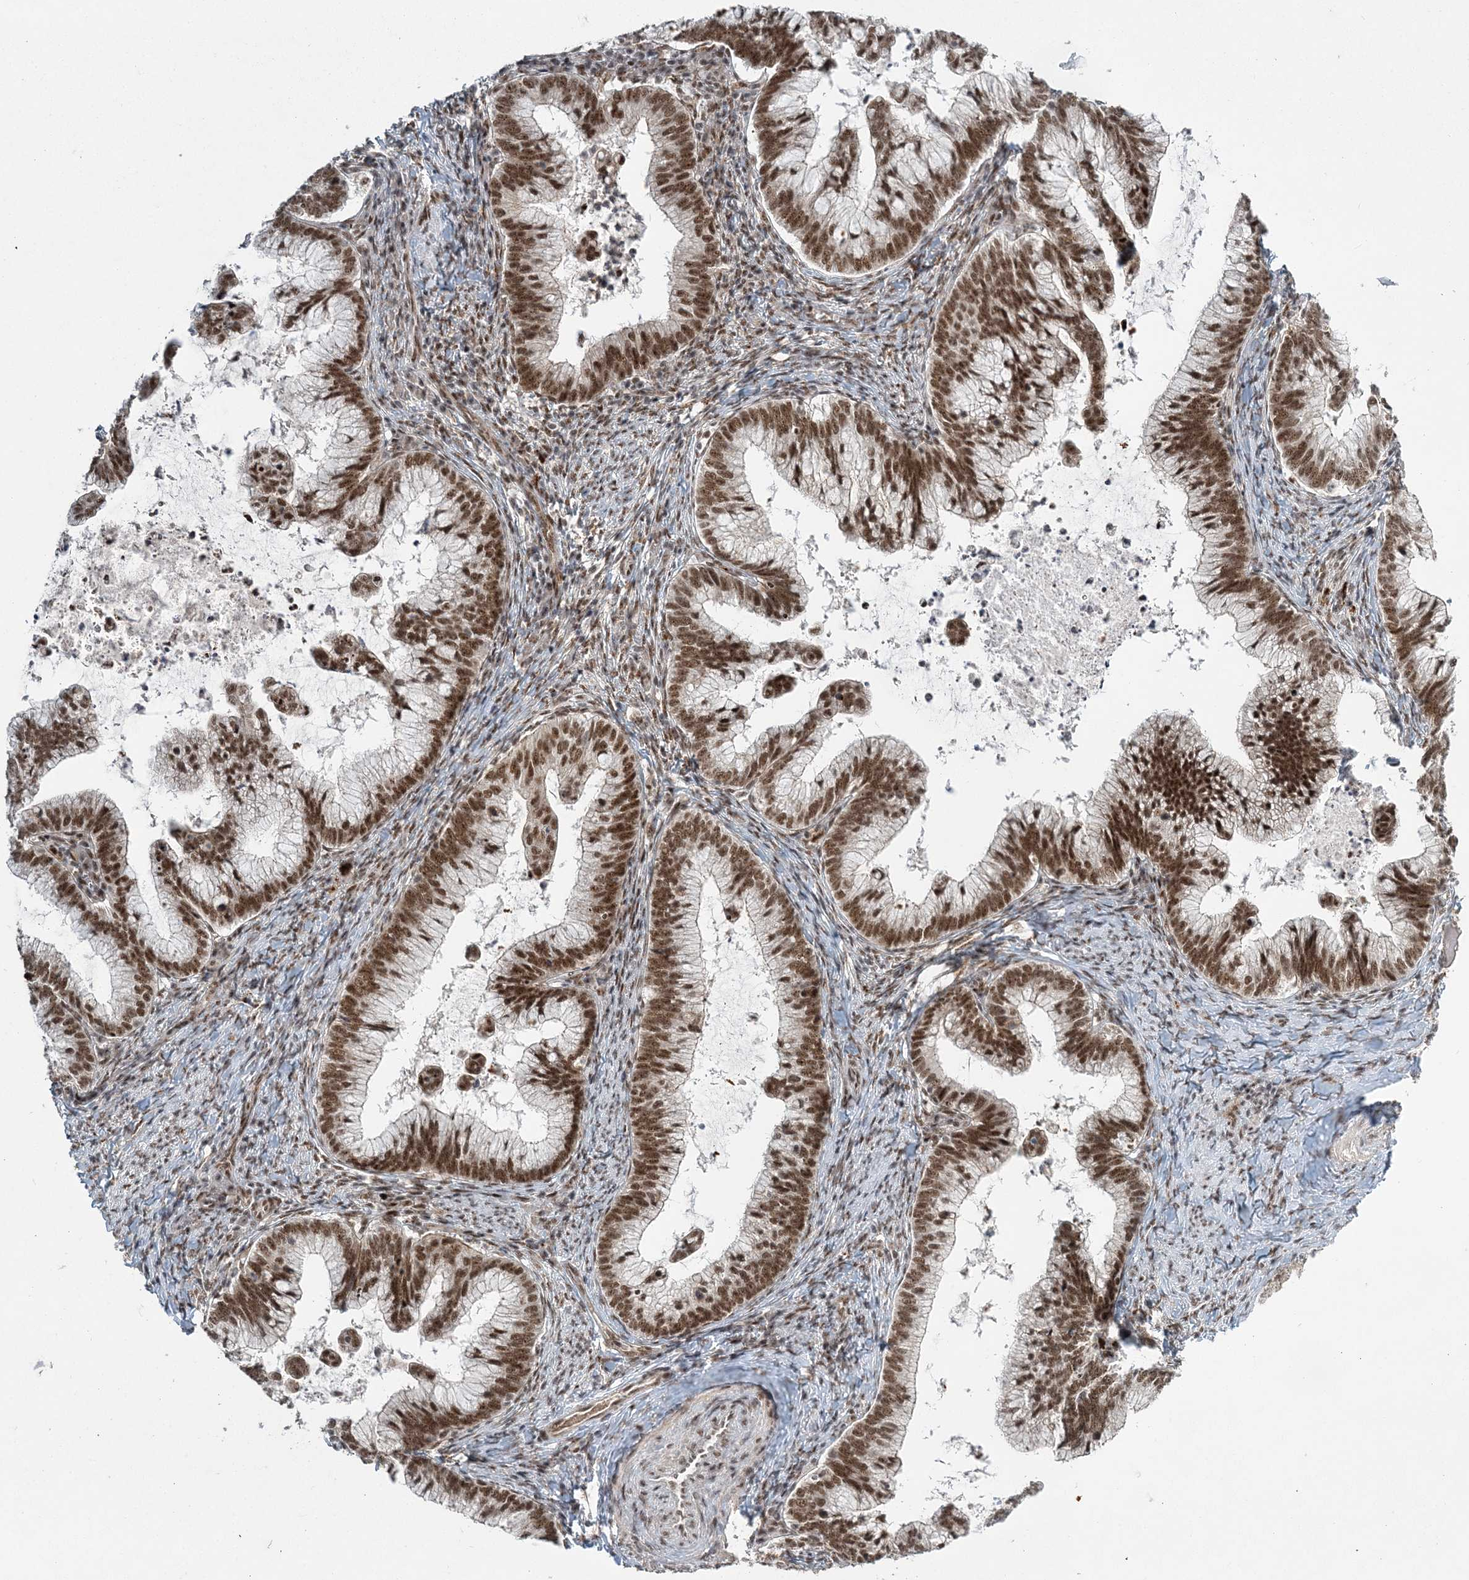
{"staining": {"intensity": "strong", "quantity": ">75%", "location": "nuclear"}, "tissue": "cervical cancer", "cell_type": "Tumor cells", "image_type": "cancer", "snomed": [{"axis": "morphology", "description": "Adenocarcinoma, NOS"}, {"axis": "topography", "description": "Cervix"}], "caption": "DAB immunohistochemical staining of human adenocarcinoma (cervical) displays strong nuclear protein staining in about >75% of tumor cells.", "gene": "CWC22", "patient": {"sex": "female", "age": 36}}